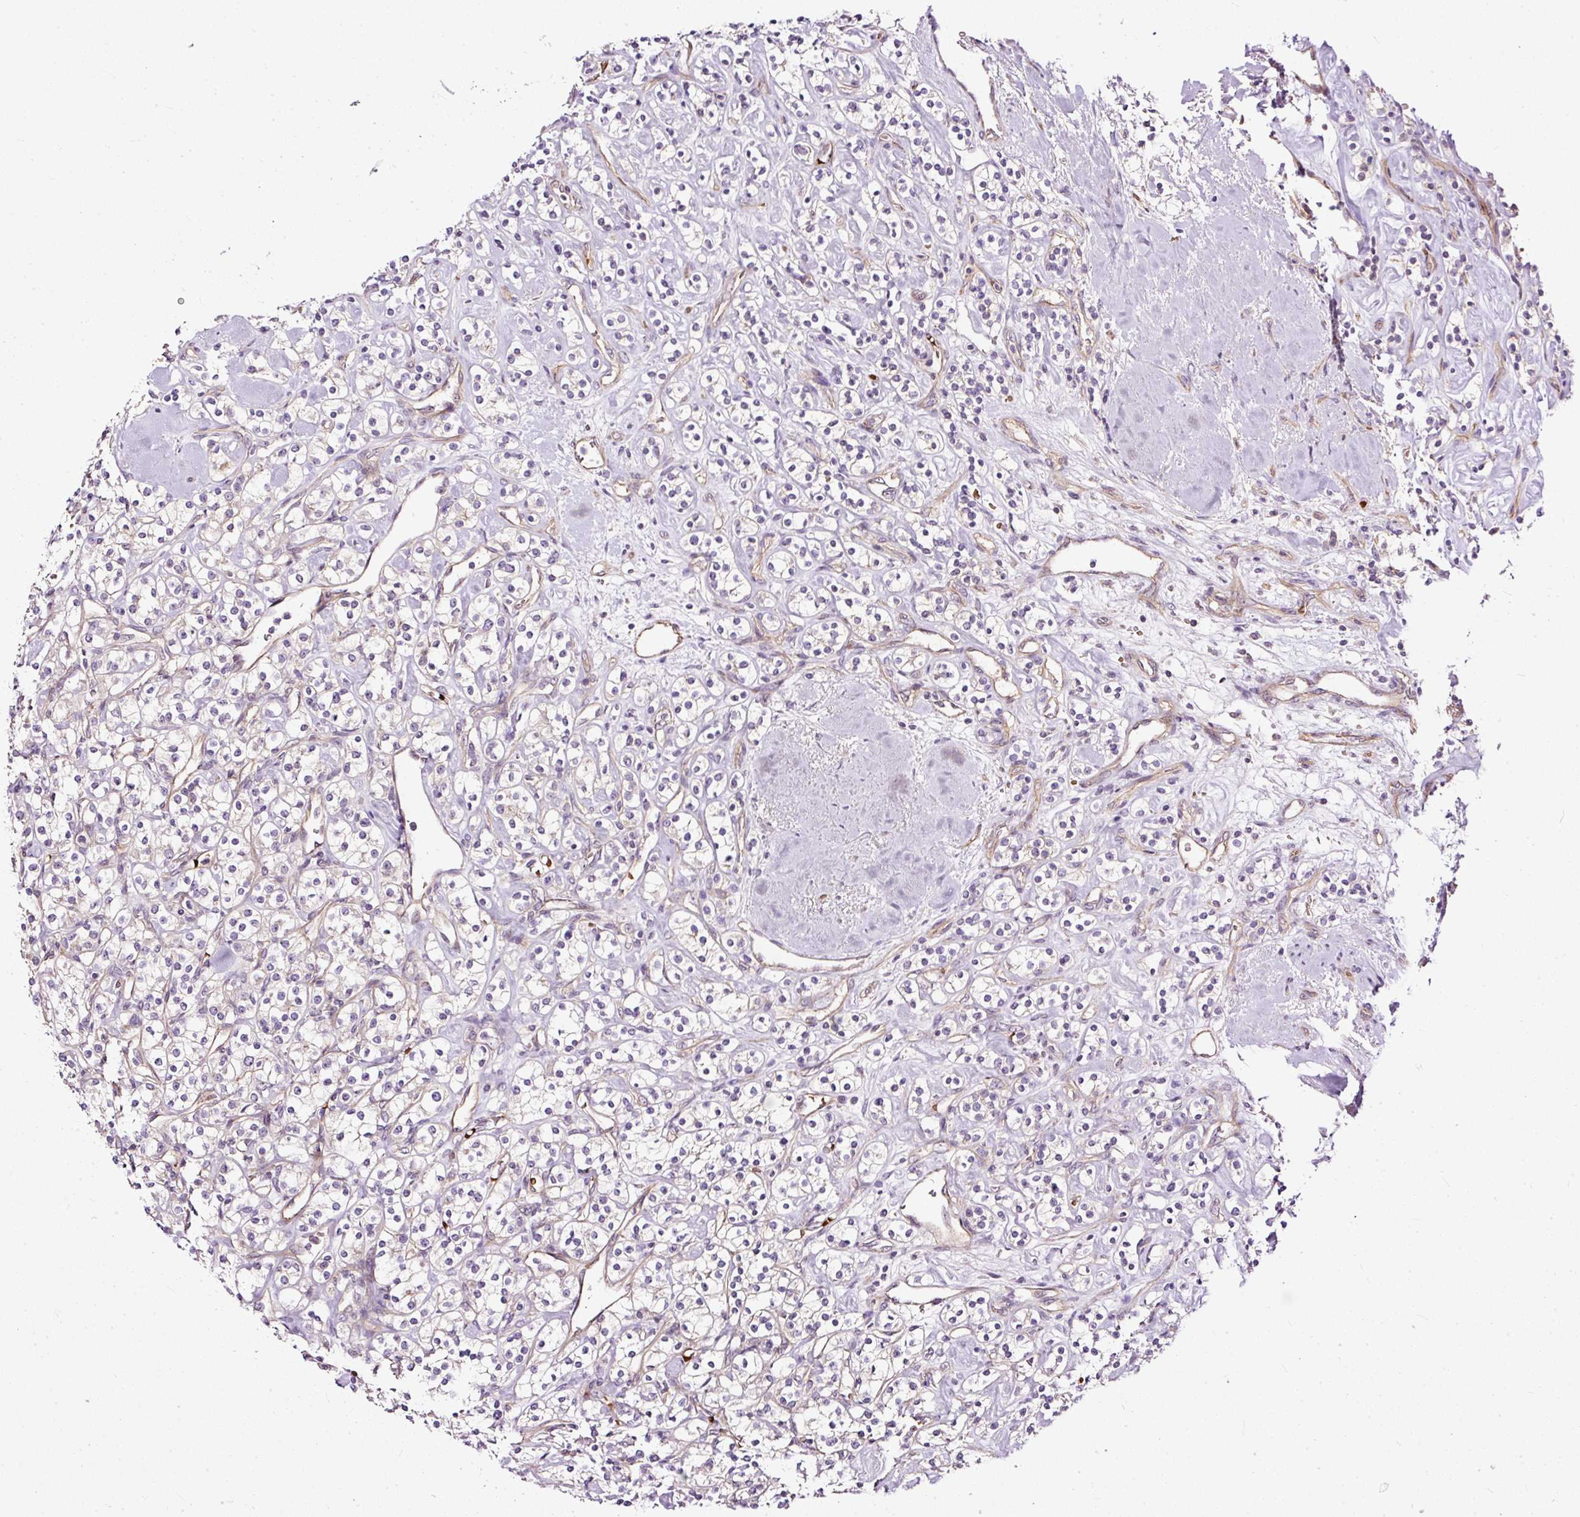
{"staining": {"intensity": "negative", "quantity": "none", "location": "none"}, "tissue": "renal cancer", "cell_type": "Tumor cells", "image_type": "cancer", "snomed": [{"axis": "morphology", "description": "Adenocarcinoma, NOS"}, {"axis": "topography", "description": "Kidney"}], "caption": "DAB (3,3'-diaminobenzidine) immunohistochemical staining of human adenocarcinoma (renal) displays no significant positivity in tumor cells.", "gene": "USHBP1", "patient": {"sex": "male", "age": 77}}